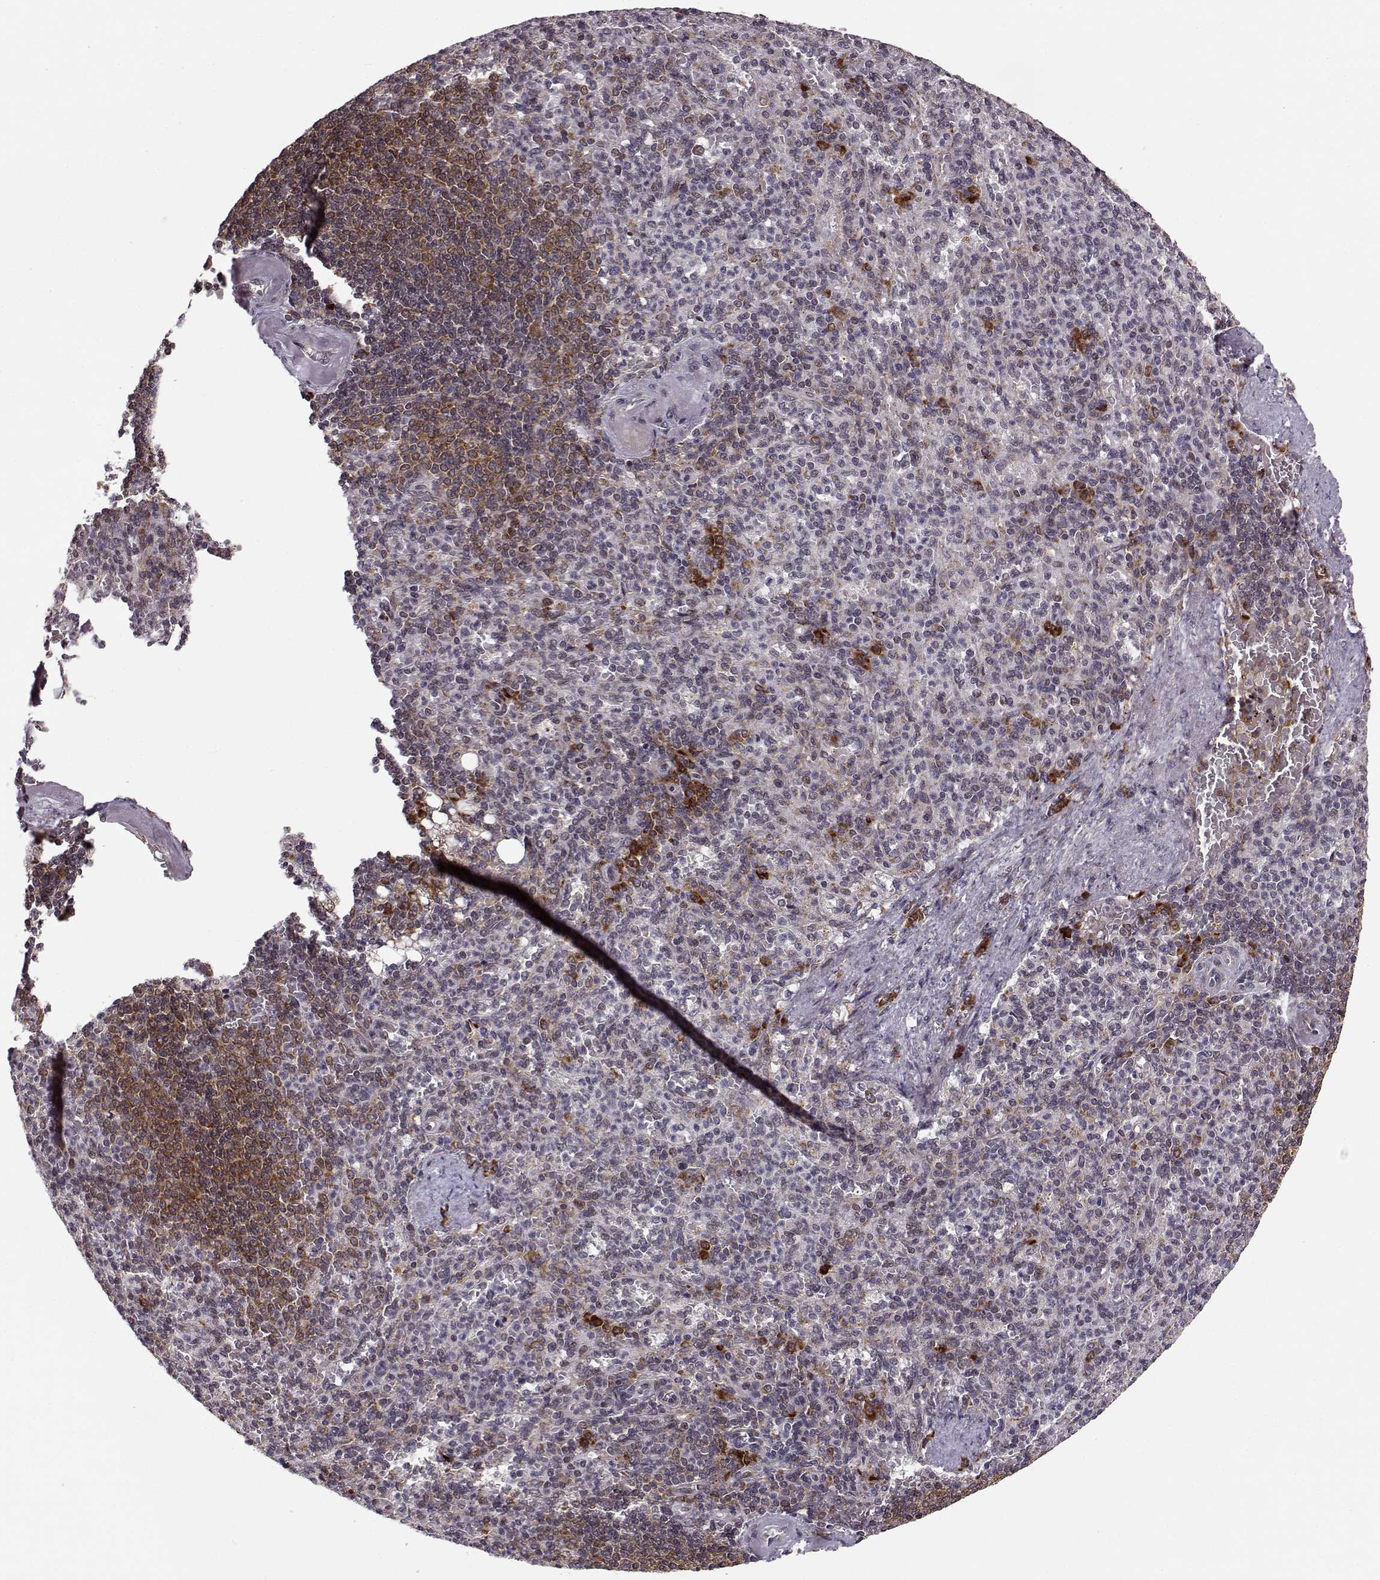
{"staining": {"intensity": "strong", "quantity": "<25%", "location": "cytoplasmic/membranous"}, "tissue": "spleen", "cell_type": "Cells in red pulp", "image_type": "normal", "snomed": [{"axis": "morphology", "description": "Normal tissue, NOS"}, {"axis": "topography", "description": "Spleen"}], "caption": "DAB (3,3'-diaminobenzidine) immunohistochemical staining of unremarkable human spleen reveals strong cytoplasmic/membranous protein expression in approximately <25% of cells in red pulp.", "gene": "RPL31", "patient": {"sex": "female", "age": 74}}